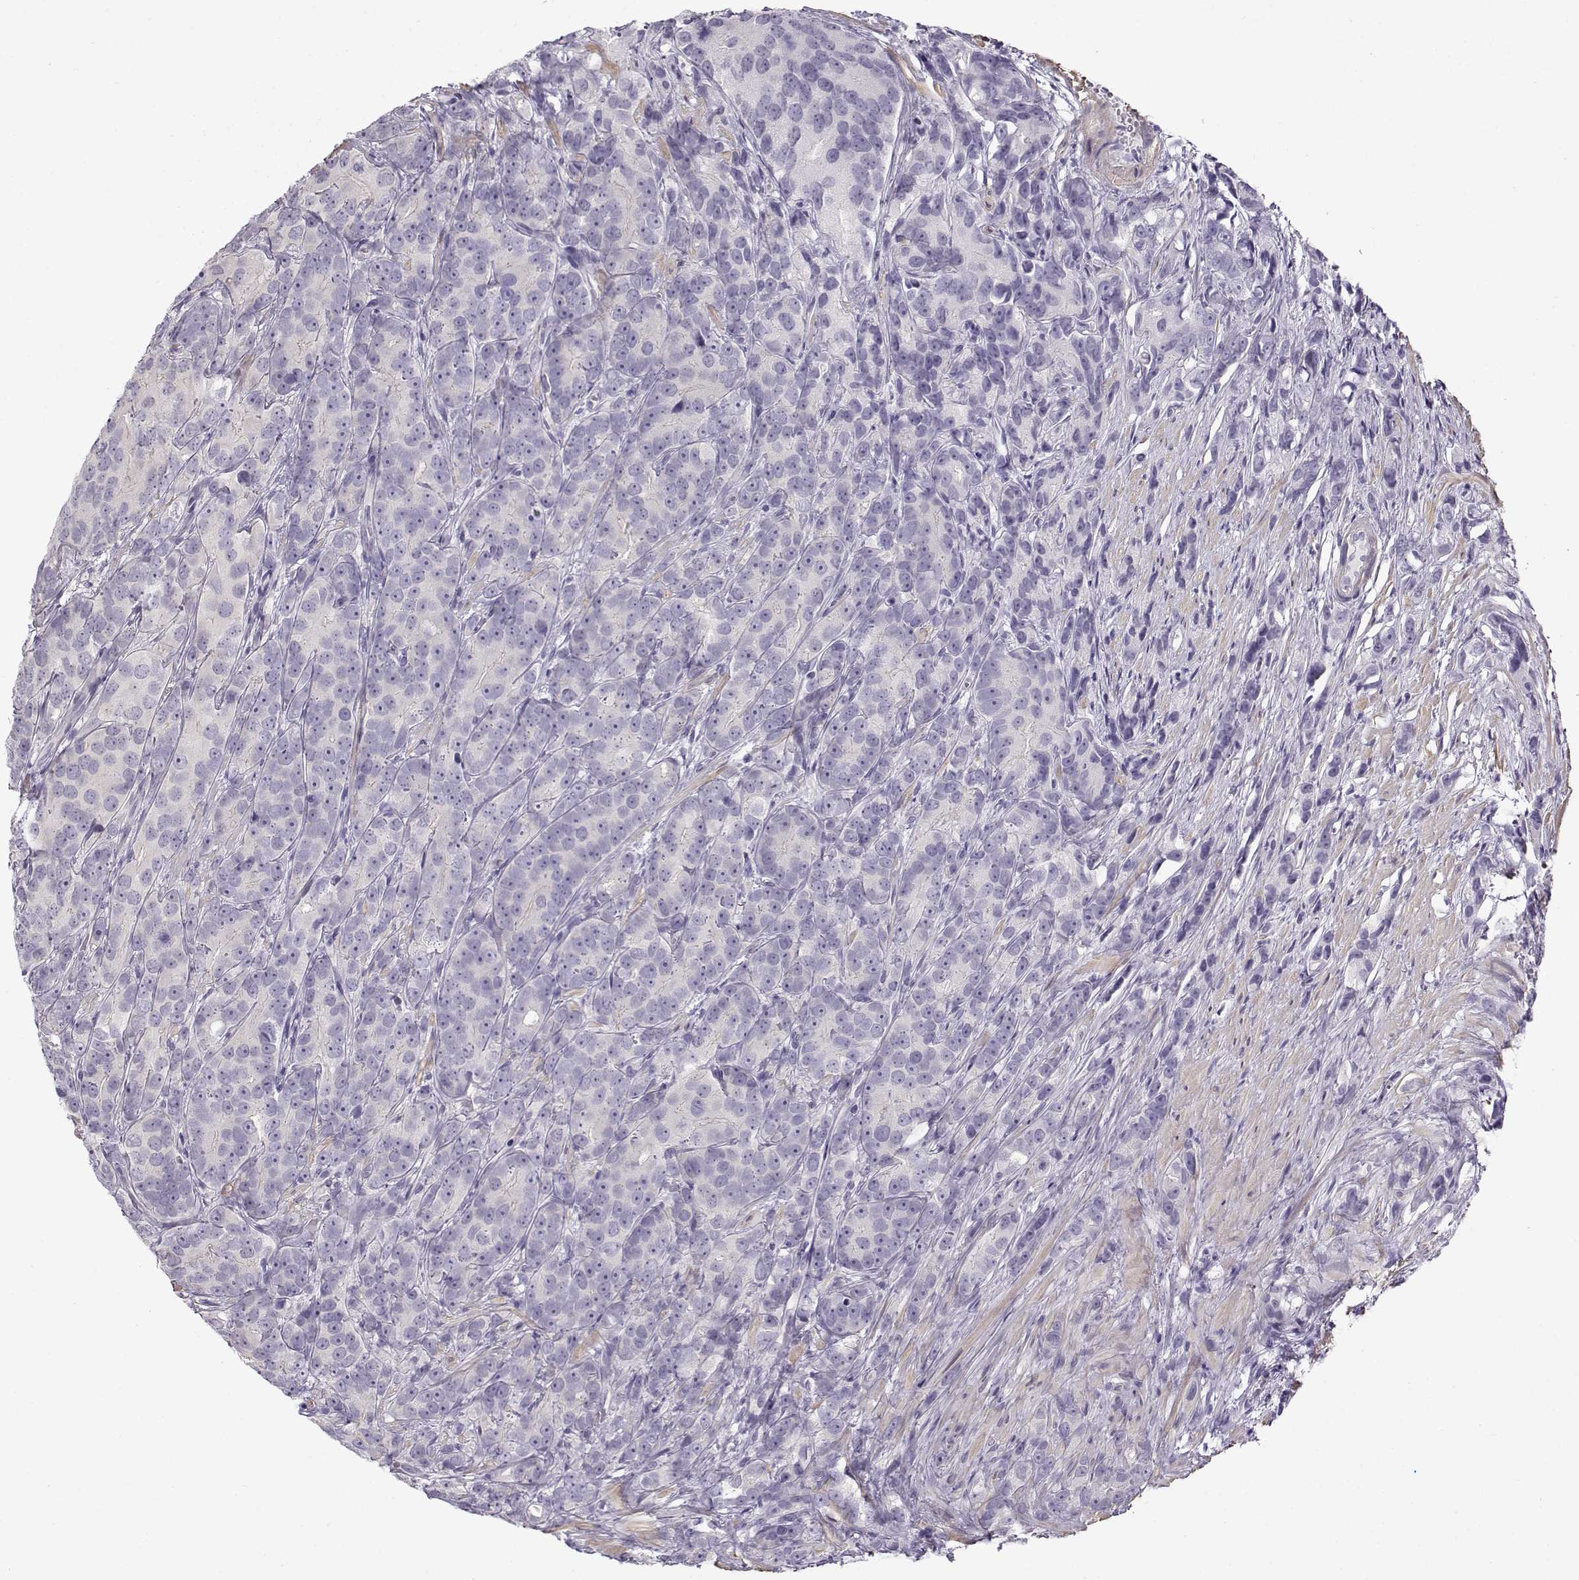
{"staining": {"intensity": "negative", "quantity": "none", "location": "none"}, "tissue": "prostate cancer", "cell_type": "Tumor cells", "image_type": "cancer", "snomed": [{"axis": "morphology", "description": "Adenocarcinoma, High grade"}, {"axis": "topography", "description": "Prostate"}], "caption": "IHC micrograph of human prostate high-grade adenocarcinoma stained for a protein (brown), which shows no positivity in tumor cells.", "gene": "TEX55", "patient": {"sex": "male", "age": 90}}